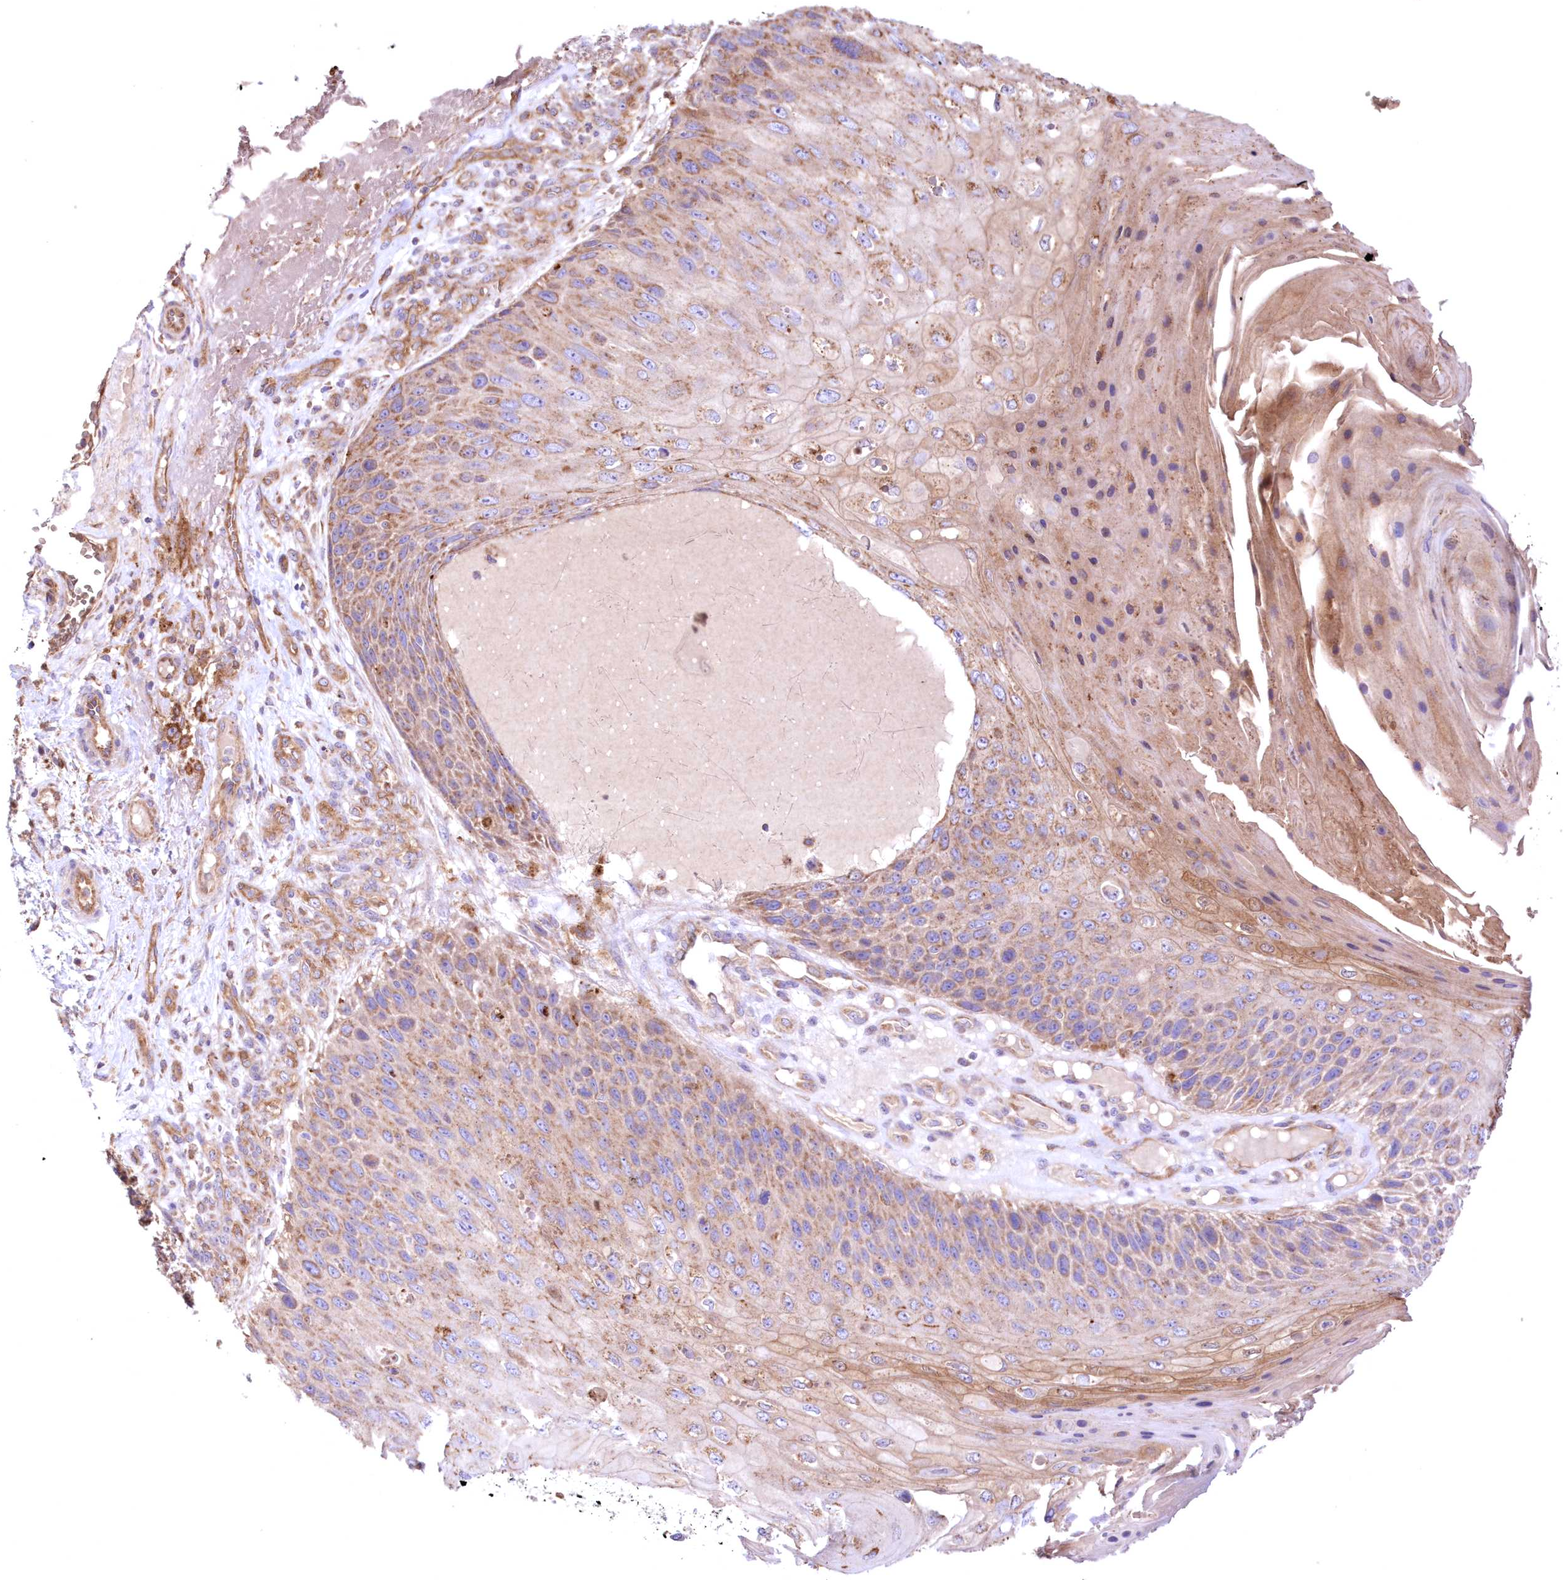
{"staining": {"intensity": "moderate", "quantity": "25%-75%", "location": "cytoplasmic/membranous"}, "tissue": "skin cancer", "cell_type": "Tumor cells", "image_type": "cancer", "snomed": [{"axis": "morphology", "description": "Squamous cell carcinoma, NOS"}, {"axis": "topography", "description": "Skin"}], "caption": "This micrograph exhibits IHC staining of human skin cancer (squamous cell carcinoma), with medium moderate cytoplasmic/membranous positivity in about 25%-75% of tumor cells.", "gene": "FCHO2", "patient": {"sex": "female", "age": 88}}